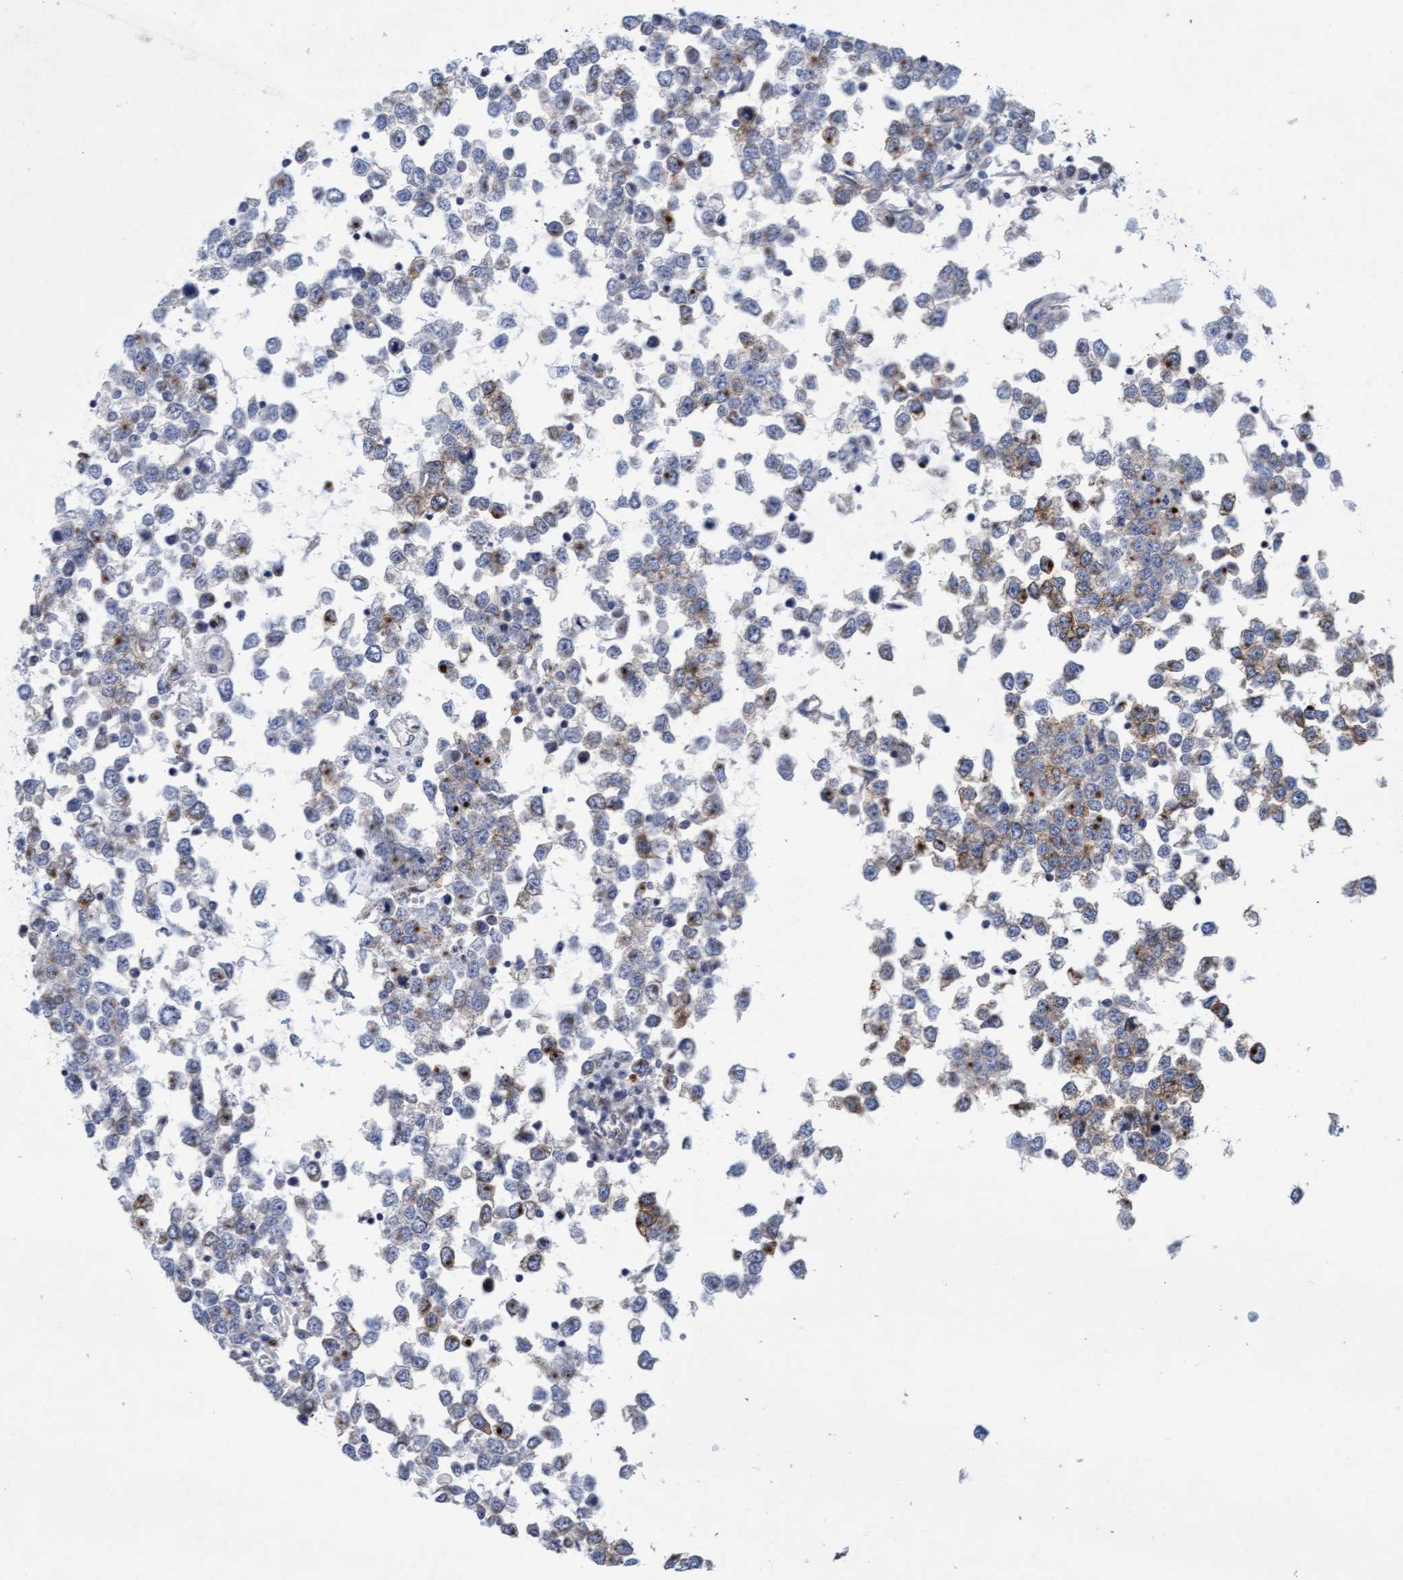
{"staining": {"intensity": "moderate", "quantity": "<25%", "location": "cytoplasmic/membranous"}, "tissue": "testis cancer", "cell_type": "Tumor cells", "image_type": "cancer", "snomed": [{"axis": "morphology", "description": "Seminoma, NOS"}, {"axis": "topography", "description": "Testis"}], "caption": "A brown stain labels moderate cytoplasmic/membranous staining of a protein in human testis cancer (seminoma) tumor cells. The staining was performed using DAB, with brown indicating positive protein expression. Nuclei are stained blue with hematoxylin.", "gene": "SLC28A3", "patient": {"sex": "male", "age": 65}}